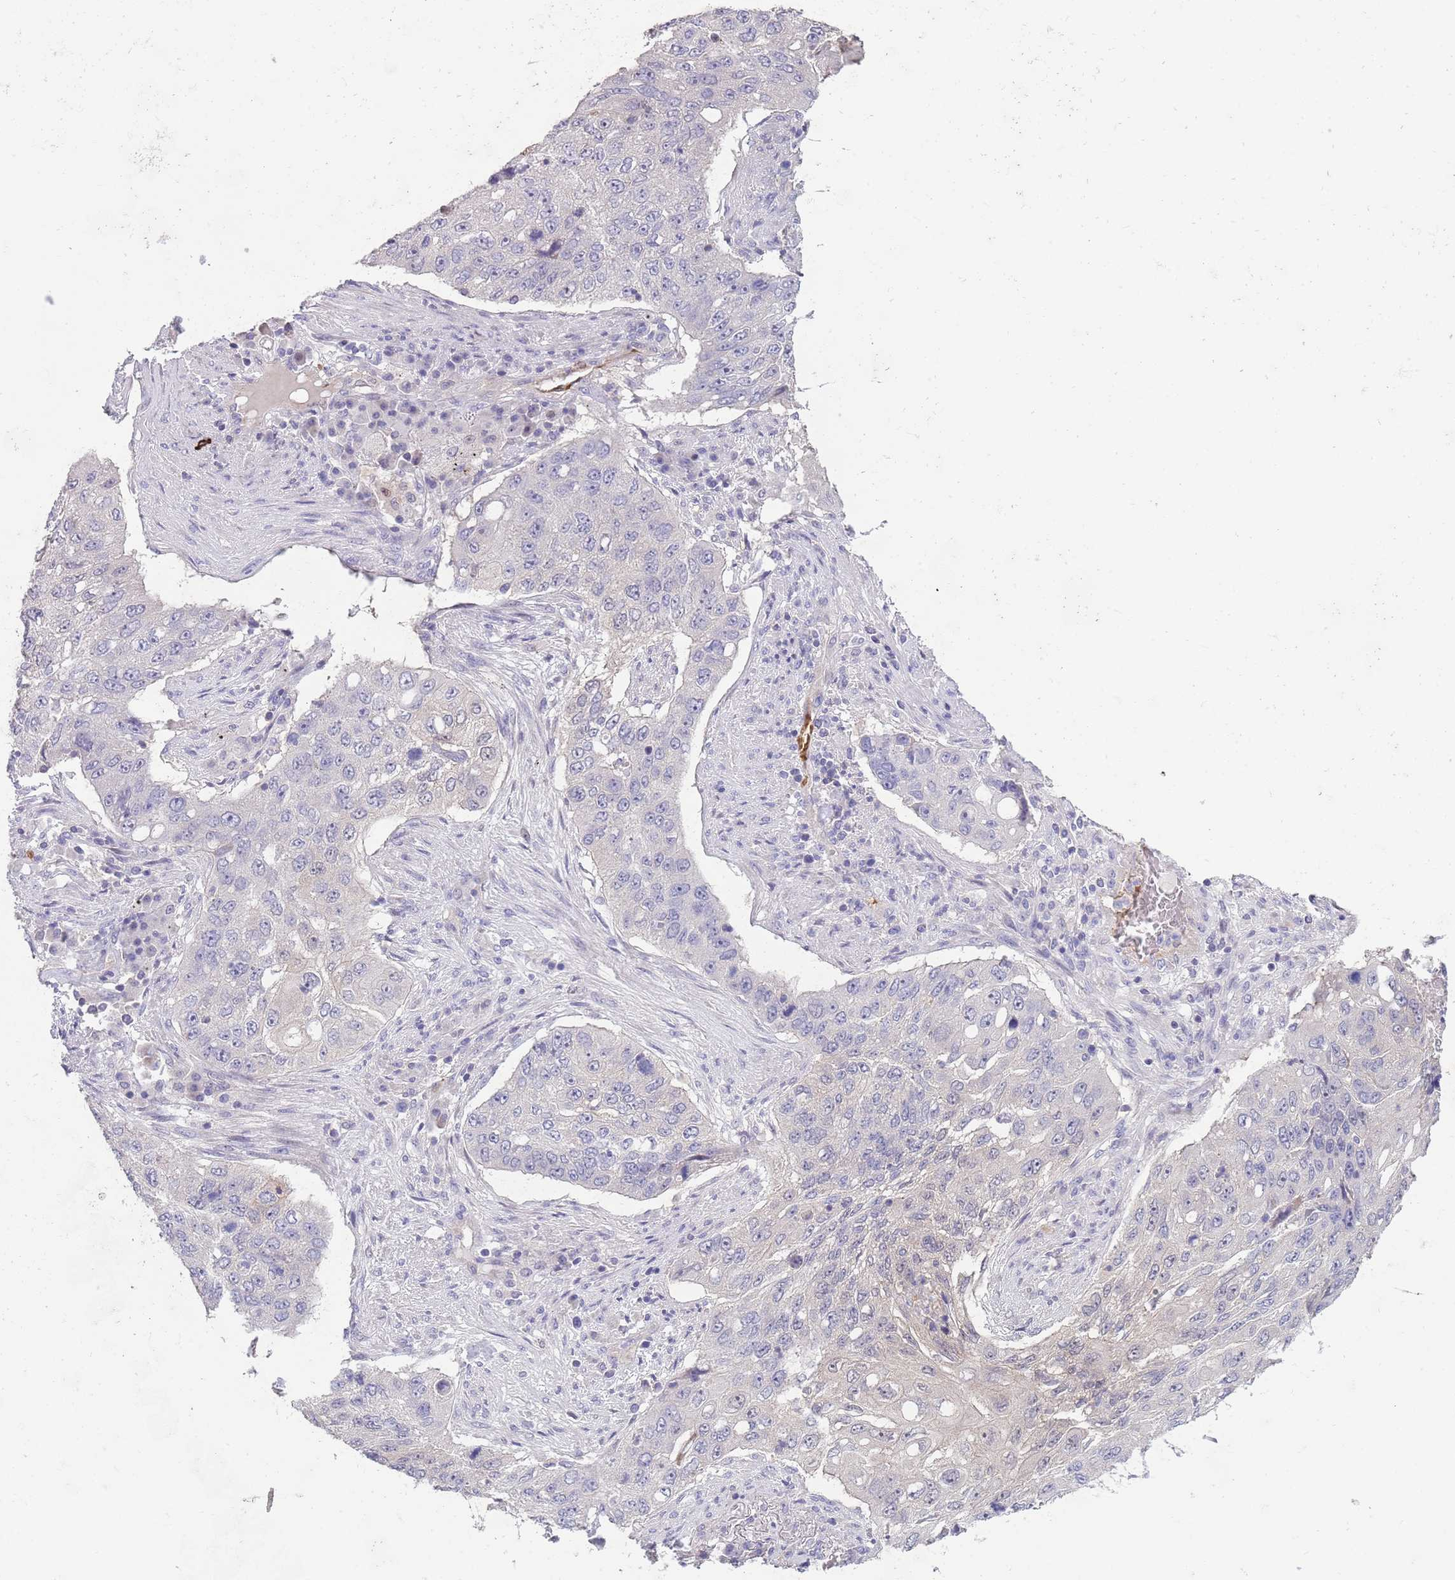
{"staining": {"intensity": "negative", "quantity": "none", "location": "none"}, "tissue": "lung cancer", "cell_type": "Tumor cells", "image_type": "cancer", "snomed": [{"axis": "morphology", "description": "Squamous cell carcinoma, NOS"}, {"axis": "topography", "description": "Lung"}], "caption": "The micrograph exhibits no significant positivity in tumor cells of lung cancer.", "gene": "ZNF14", "patient": {"sex": "female", "age": 63}}